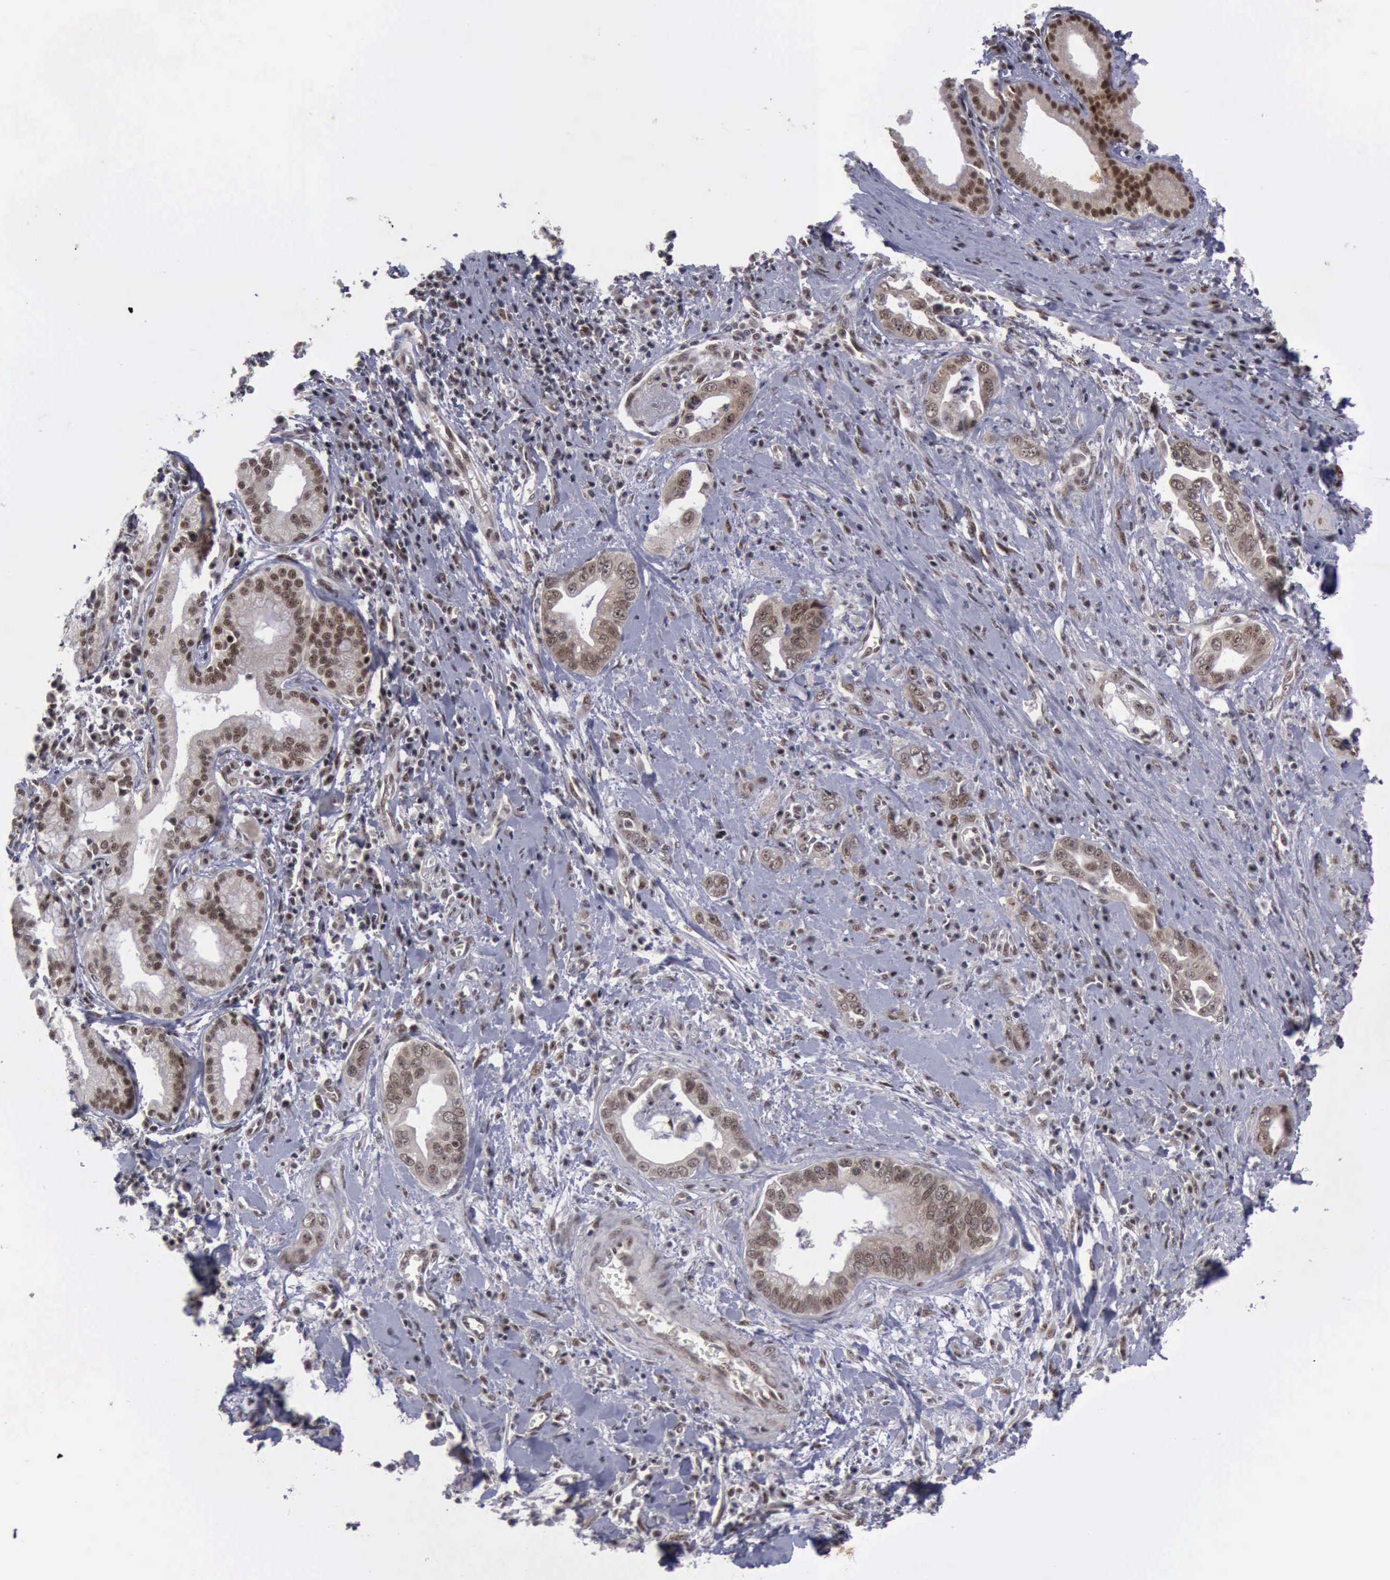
{"staining": {"intensity": "moderate", "quantity": ">75%", "location": "nuclear"}, "tissue": "pancreatic cancer", "cell_type": "Tumor cells", "image_type": "cancer", "snomed": [{"axis": "morphology", "description": "Adenocarcinoma, NOS"}, {"axis": "topography", "description": "Pancreas"}], "caption": "IHC of adenocarcinoma (pancreatic) displays medium levels of moderate nuclear staining in about >75% of tumor cells.", "gene": "ATM", "patient": {"sex": "male", "age": 69}}